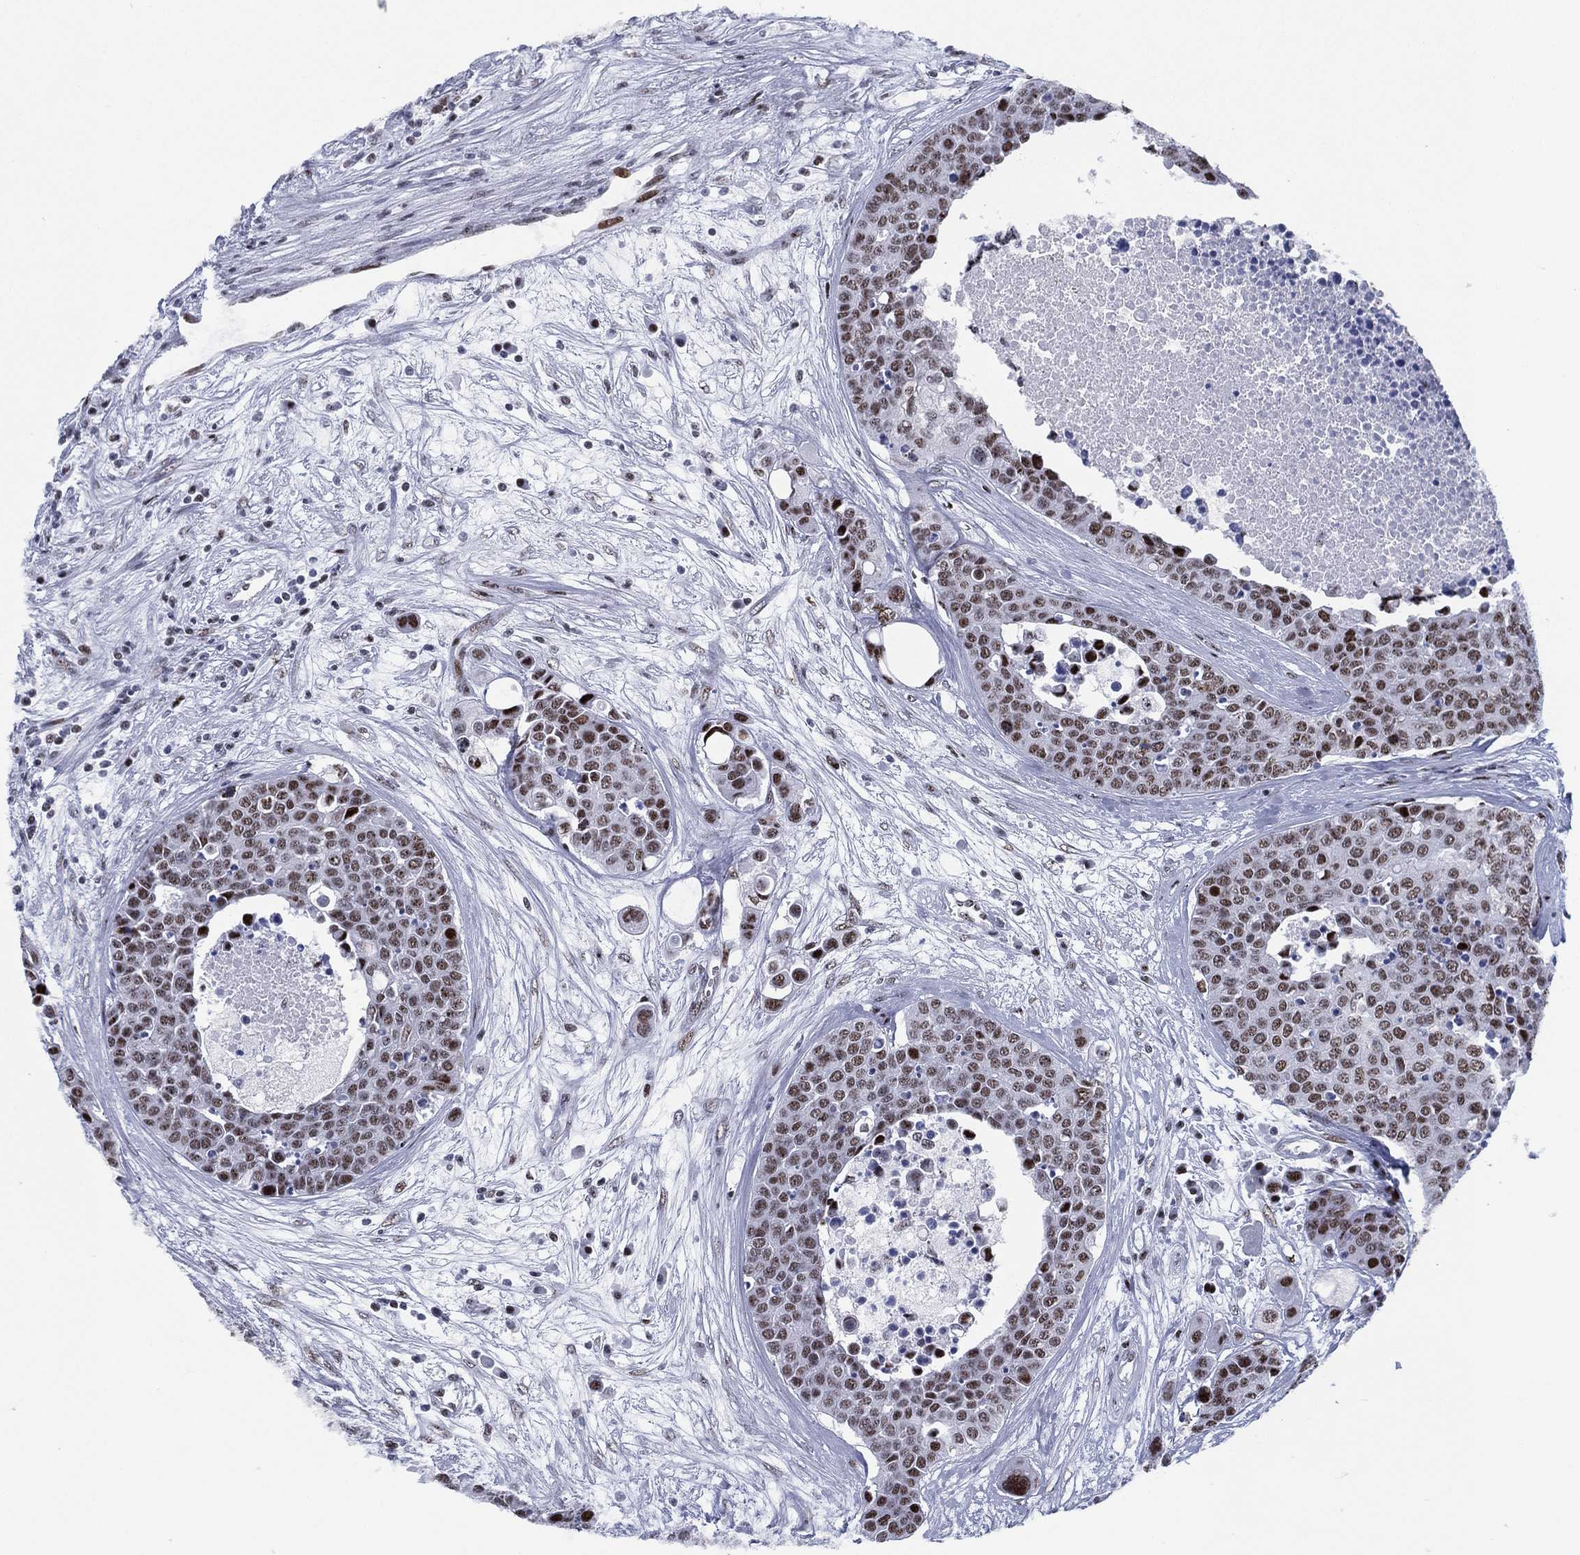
{"staining": {"intensity": "strong", "quantity": "25%-75%", "location": "nuclear"}, "tissue": "carcinoid", "cell_type": "Tumor cells", "image_type": "cancer", "snomed": [{"axis": "morphology", "description": "Carcinoid, malignant, NOS"}, {"axis": "topography", "description": "Colon"}], "caption": "High-magnification brightfield microscopy of carcinoid stained with DAB (3,3'-diaminobenzidine) (brown) and counterstained with hematoxylin (blue). tumor cells exhibit strong nuclear expression is appreciated in about25%-75% of cells.", "gene": "CYB561D2", "patient": {"sex": "male", "age": 81}}